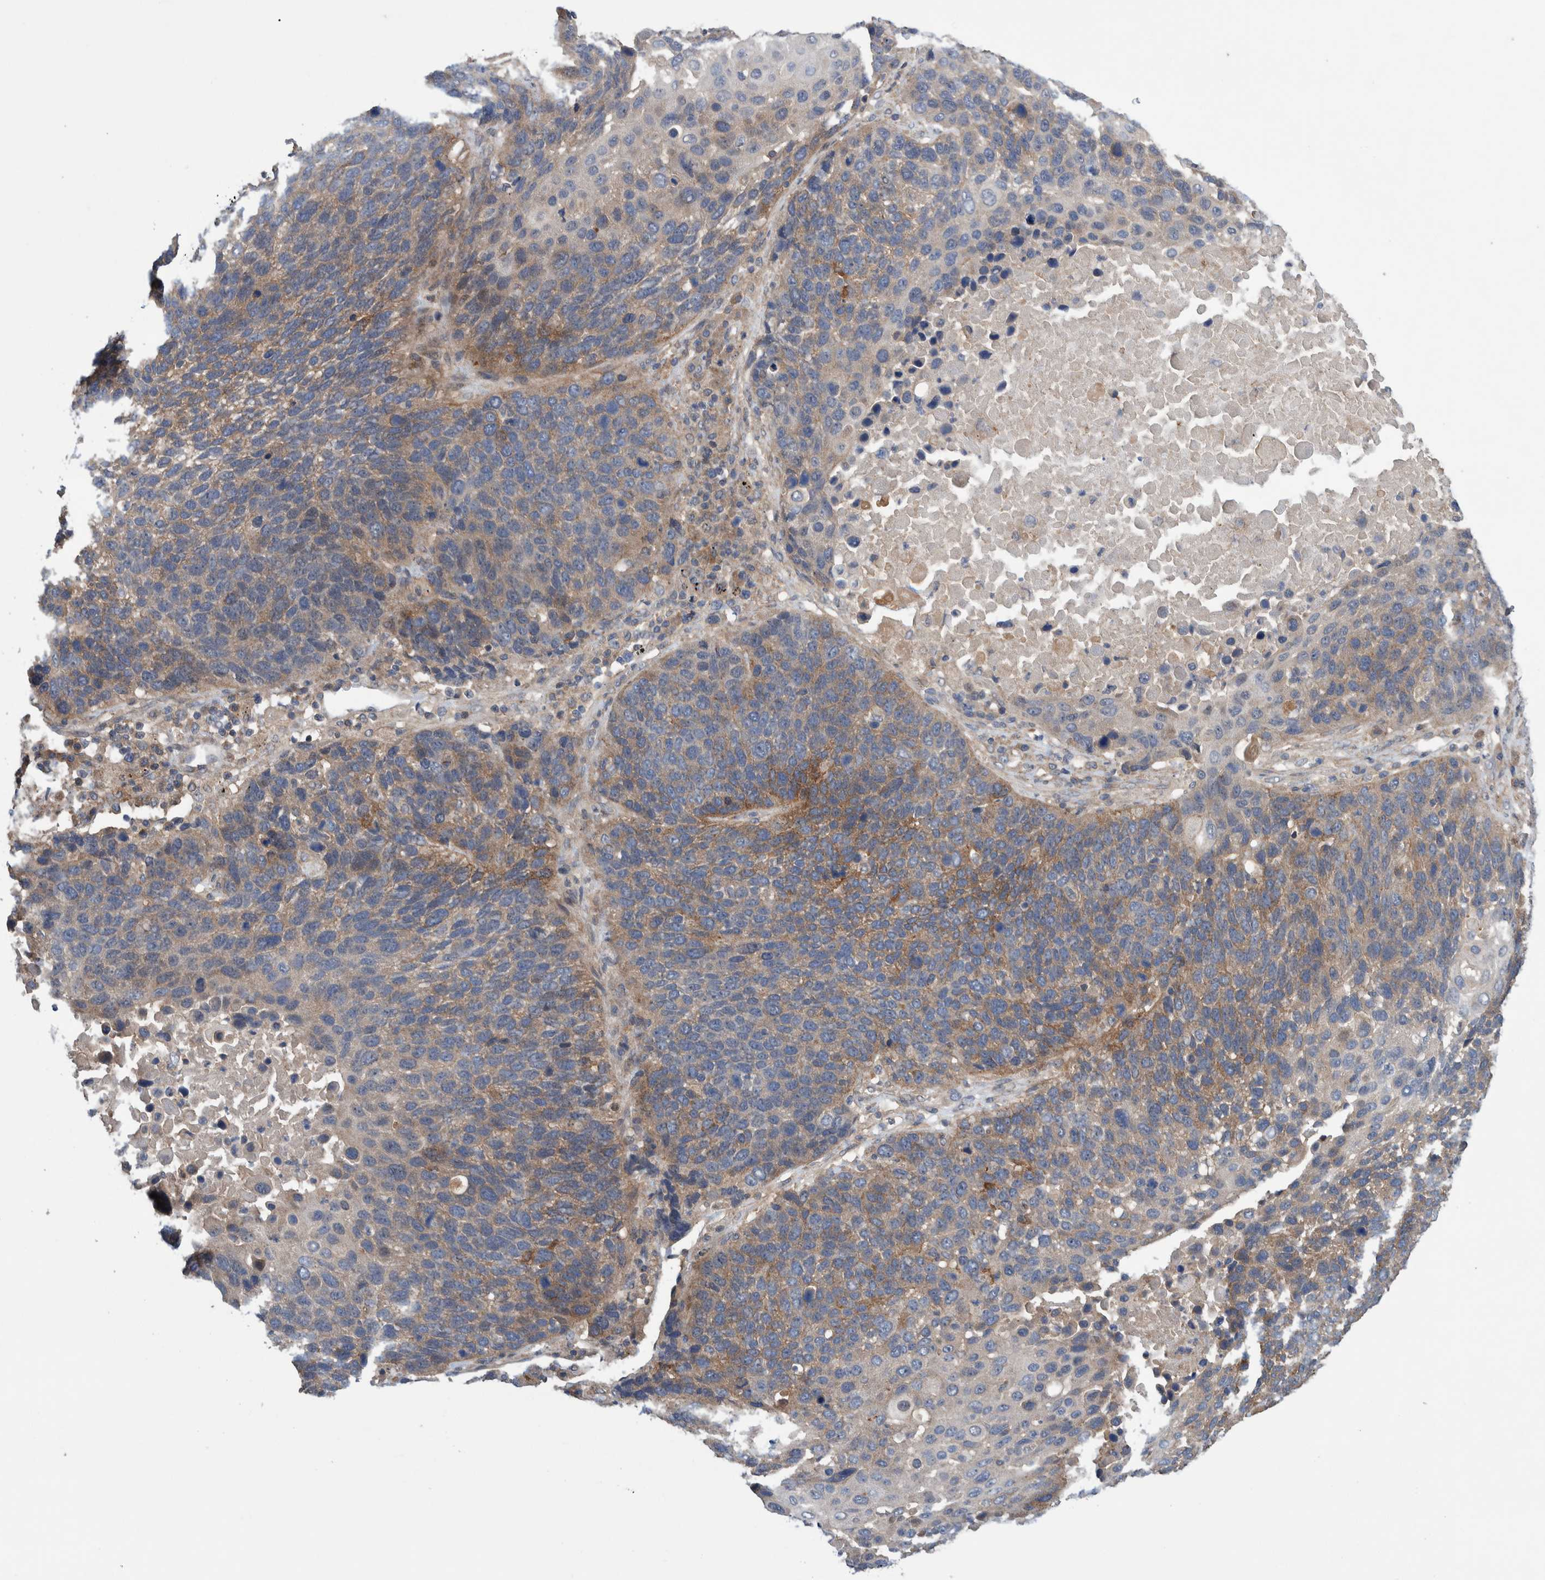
{"staining": {"intensity": "weak", "quantity": "25%-75%", "location": "cytoplasmic/membranous"}, "tissue": "lung cancer", "cell_type": "Tumor cells", "image_type": "cancer", "snomed": [{"axis": "morphology", "description": "Squamous cell carcinoma, NOS"}, {"axis": "topography", "description": "Lung"}], "caption": "IHC of human squamous cell carcinoma (lung) reveals low levels of weak cytoplasmic/membranous positivity in approximately 25%-75% of tumor cells. (DAB (3,3'-diaminobenzidine) IHC with brightfield microscopy, high magnification).", "gene": "PIK3R6", "patient": {"sex": "male", "age": 66}}